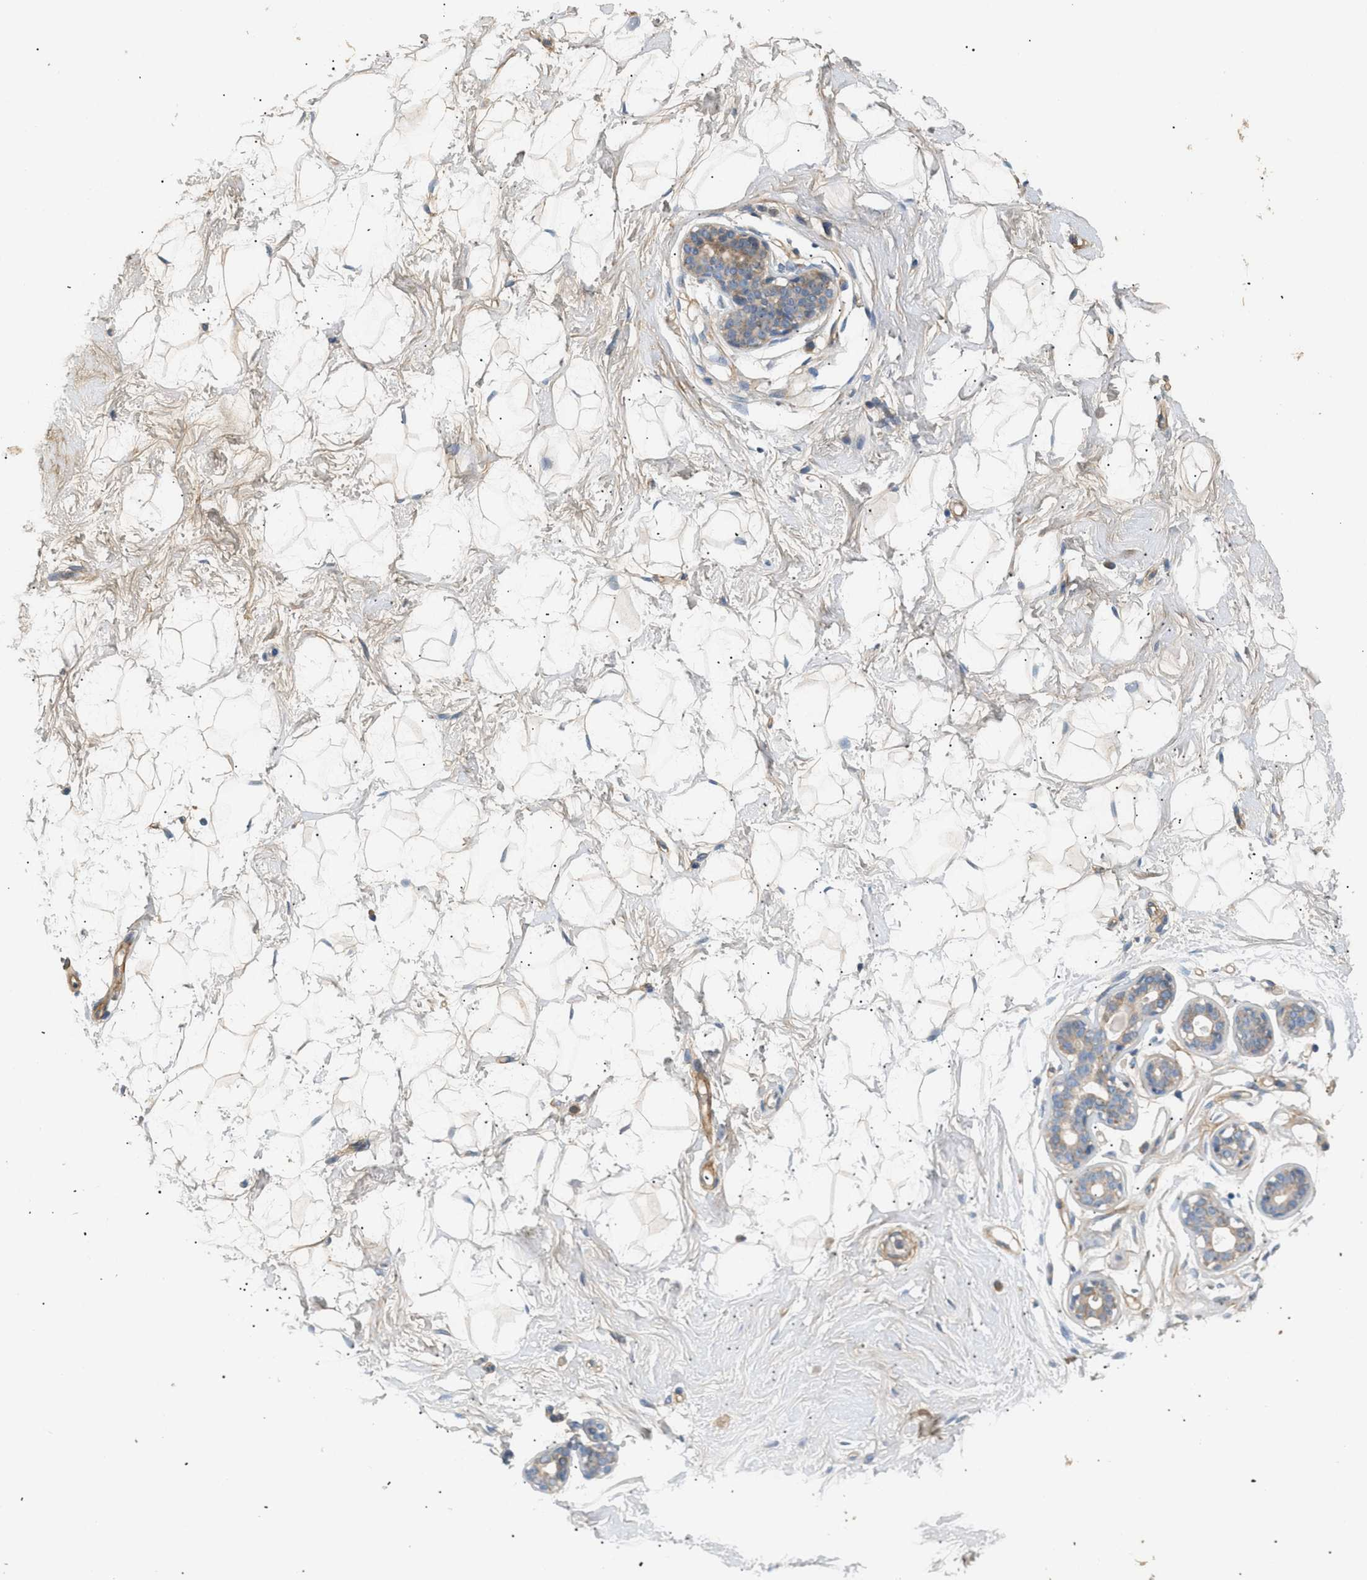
{"staining": {"intensity": "weak", "quantity": ">75%", "location": "cytoplasmic/membranous"}, "tissue": "breast", "cell_type": "Adipocytes", "image_type": "normal", "snomed": [{"axis": "morphology", "description": "Normal tissue, NOS"}, {"axis": "topography", "description": "Breast"}], "caption": "The histopathology image shows immunohistochemical staining of normal breast. There is weak cytoplasmic/membranous positivity is seen in about >75% of adipocytes. (Stains: DAB in brown, nuclei in blue, Microscopy: brightfield microscopy at high magnification).", "gene": "FARS2", "patient": {"sex": "female", "age": 23}}